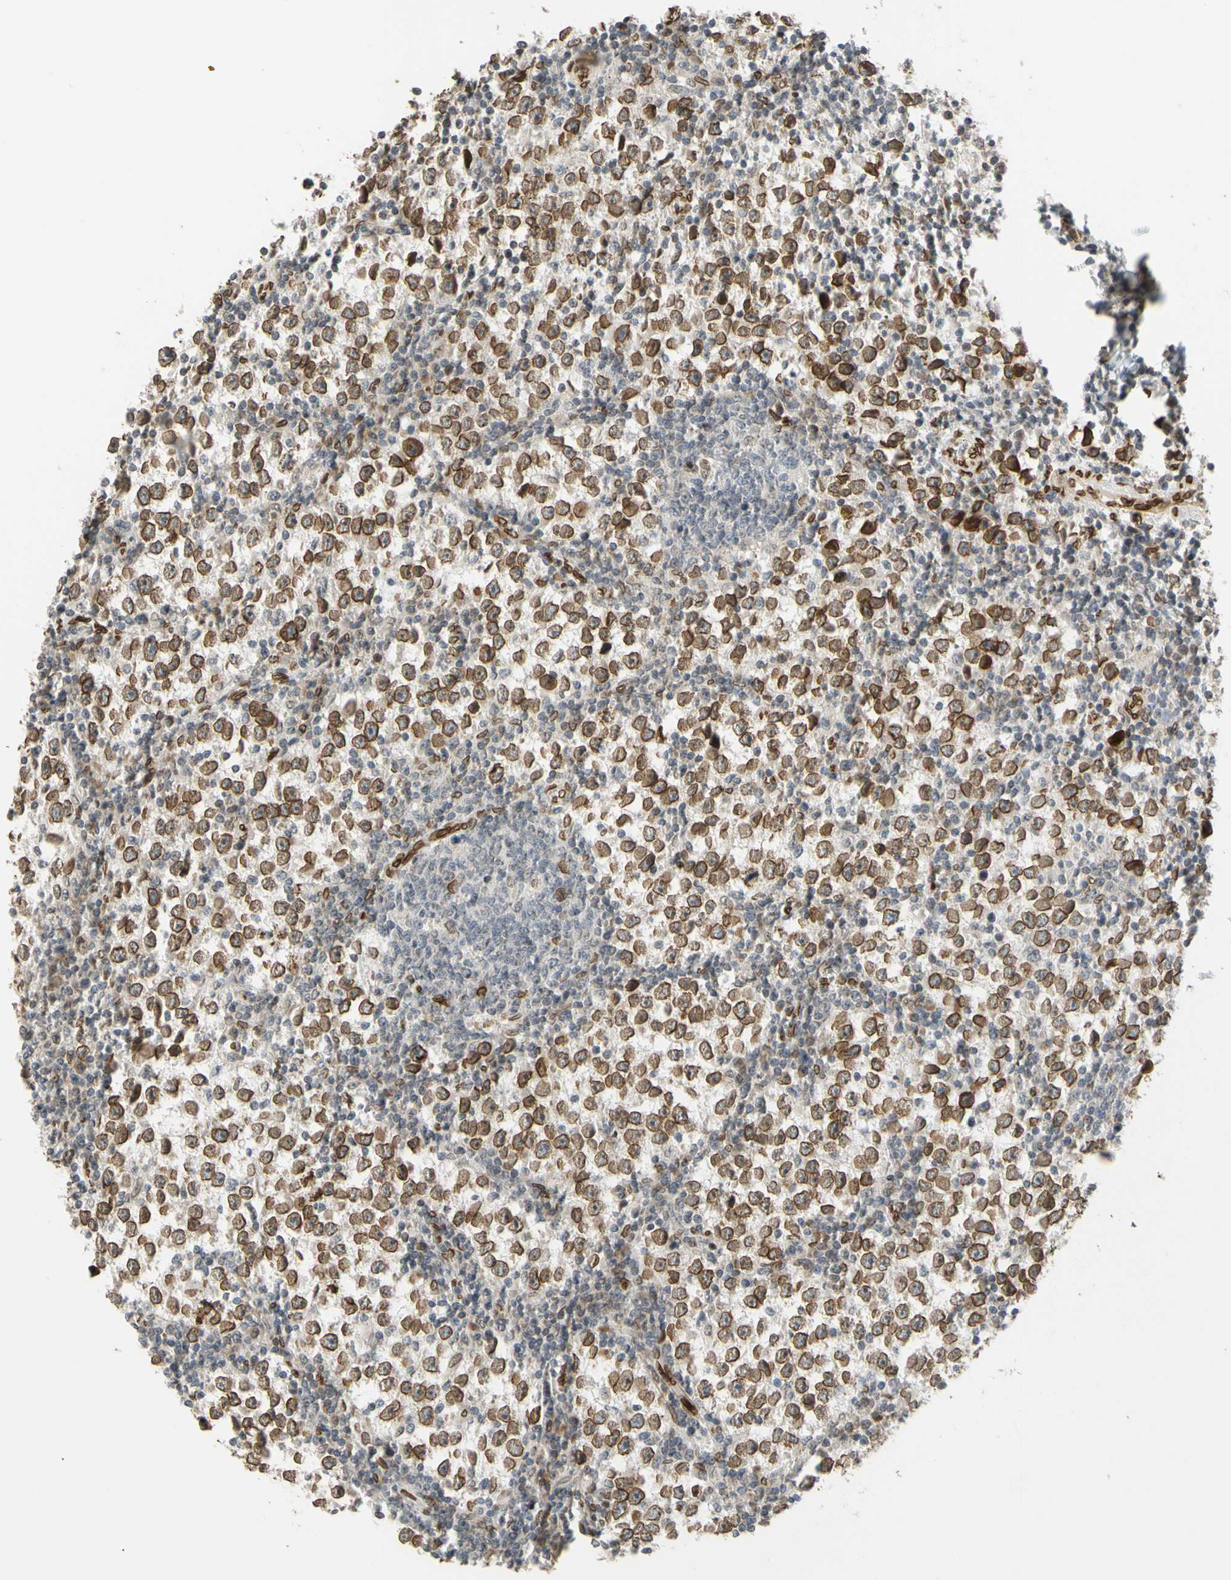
{"staining": {"intensity": "strong", "quantity": ">75%", "location": "cytoplasmic/membranous,nuclear"}, "tissue": "testis cancer", "cell_type": "Tumor cells", "image_type": "cancer", "snomed": [{"axis": "morphology", "description": "Seminoma, NOS"}, {"axis": "topography", "description": "Testis"}], "caption": "Human testis seminoma stained for a protein (brown) displays strong cytoplasmic/membranous and nuclear positive staining in about >75% of tumor cells.", "gene": "SUN1", "patient": {"sex": "male", "age": 65}}